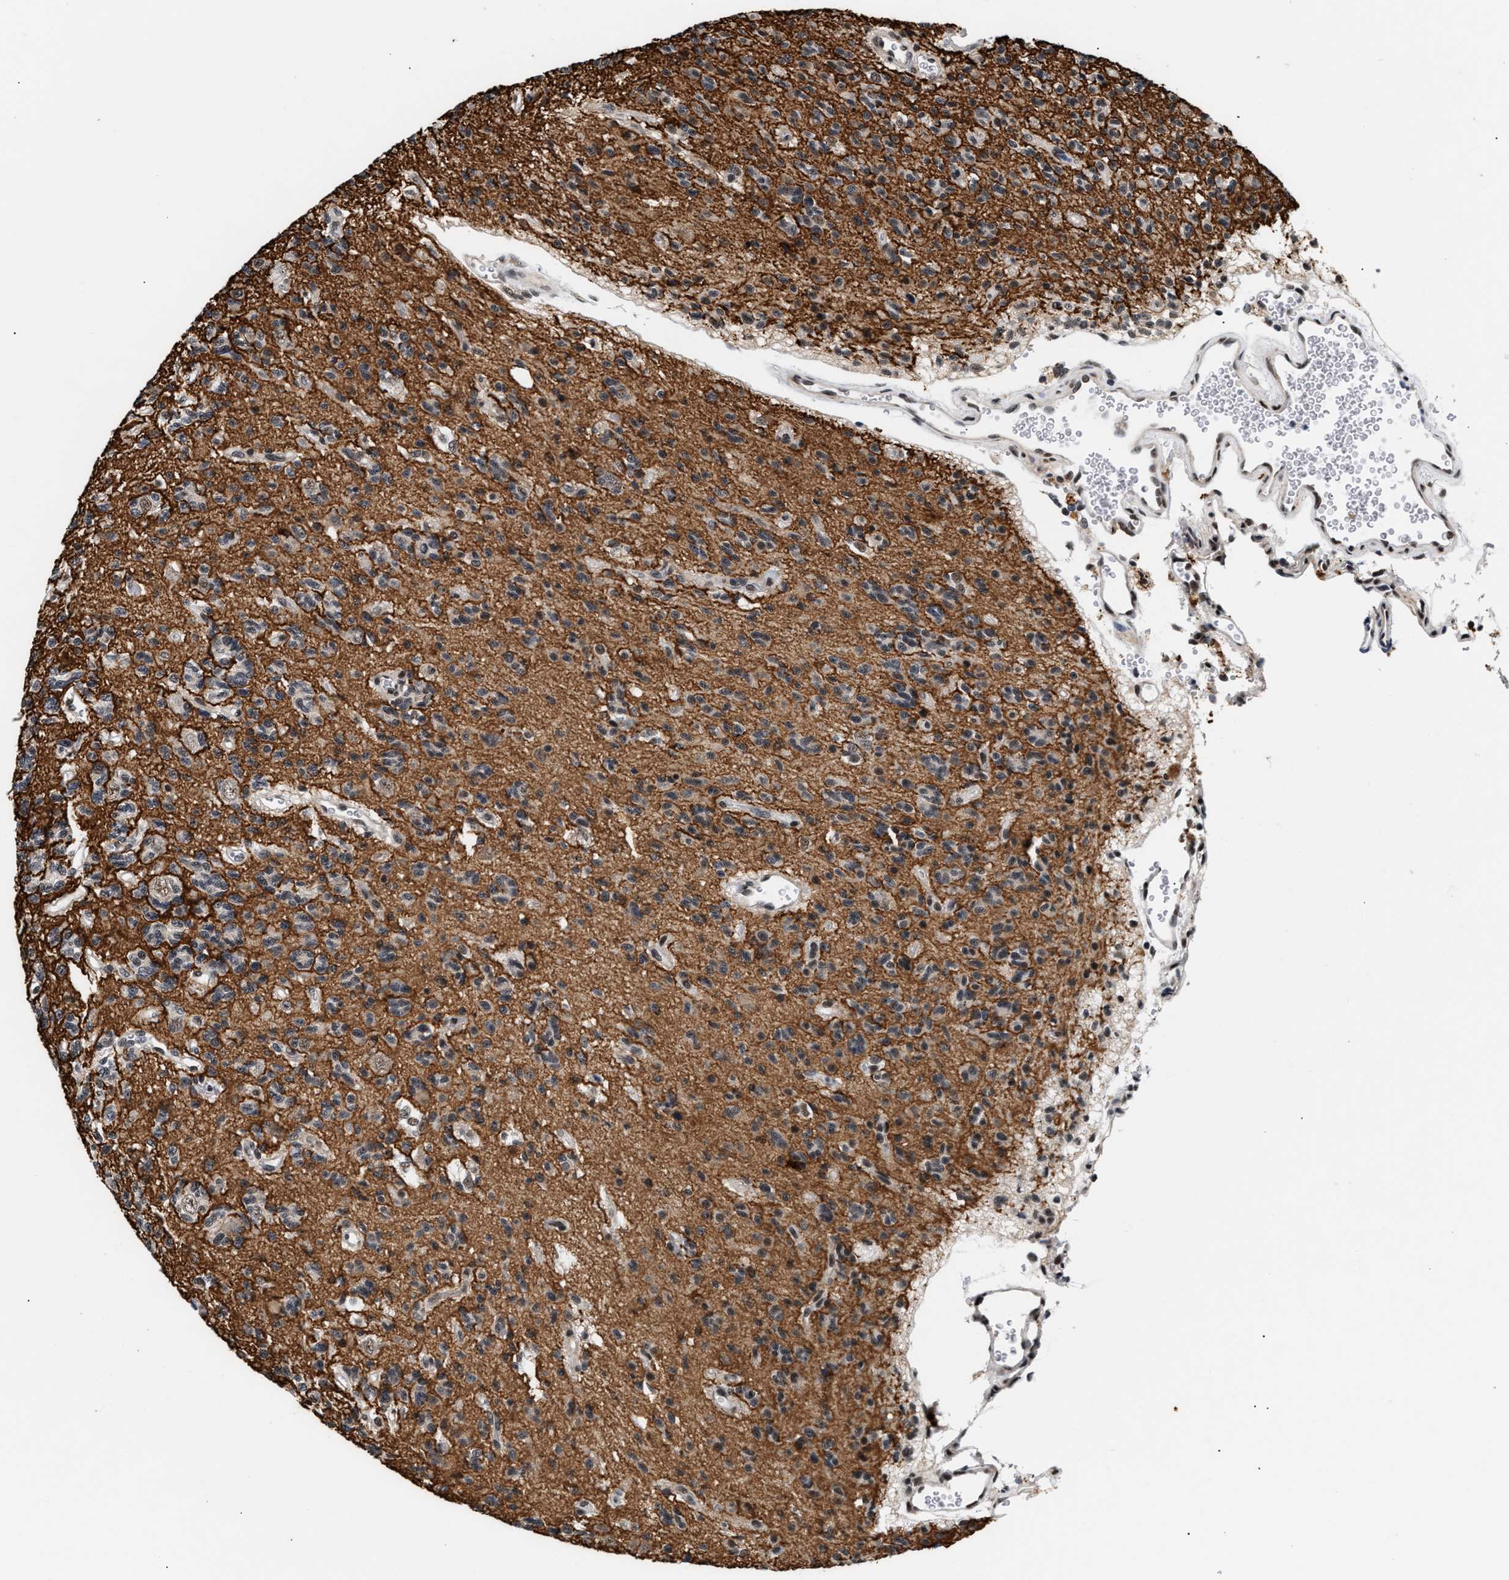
{"staining": {"intensity": "weak", "quantity": "25%-75%", "location": "cytoplasmic/membranous"}, "tissue": "glioma", "cell_type": "Tumor cells", "image_type": "cancer", "snomed": [{"axis": "morphology", "description": "Glioma, malignant, Low grade"}, {"axis": "topography", "description": "Brain"}], "caption": "Immunohistochemical staining of glioma reveals low levels of weak cytoplasmic/membranous expression in about 25%-75% of tumor cells.", "gene": "THOC1", "patient": {"sex": "male", "age": 38}}